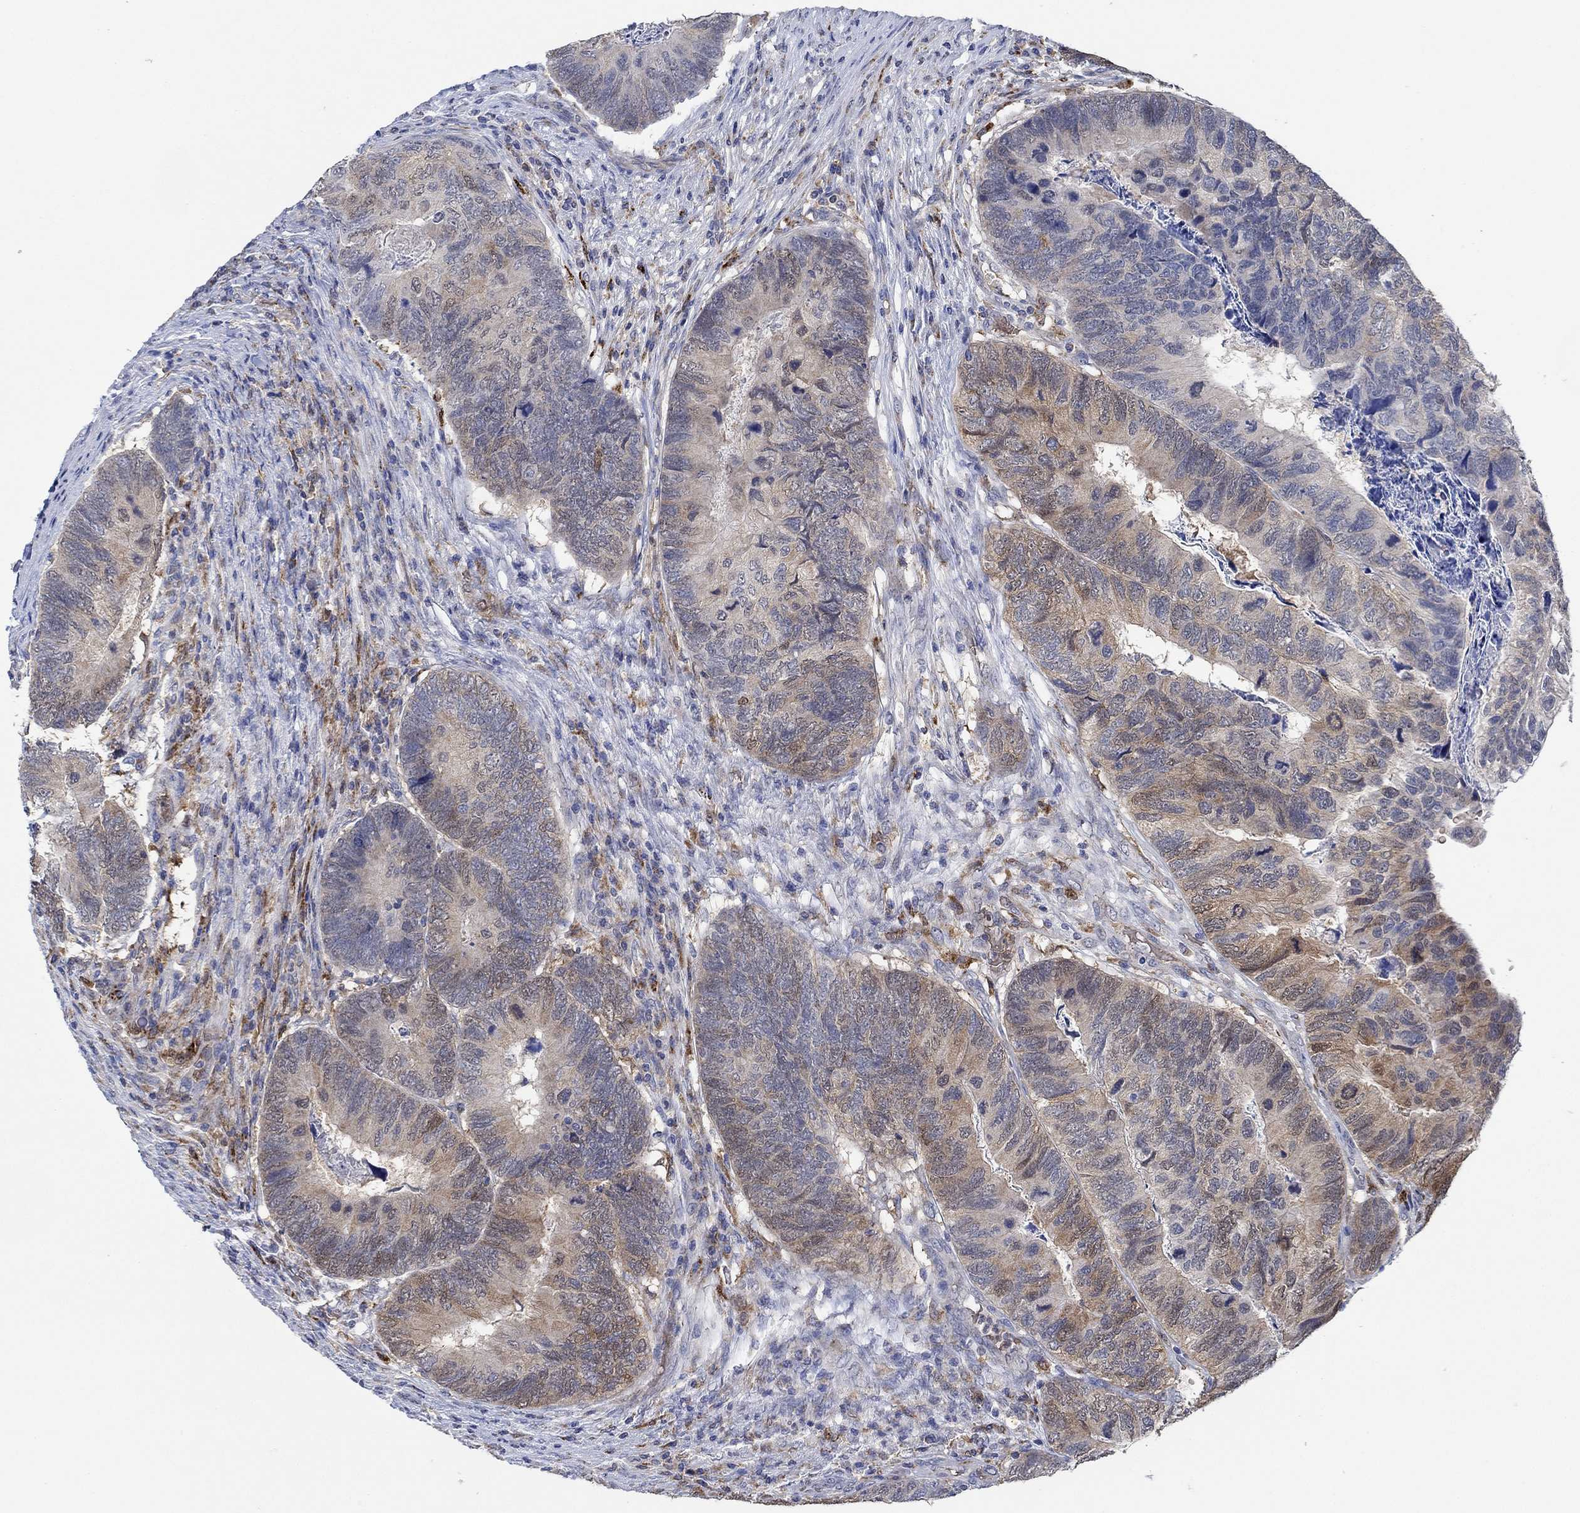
{"staining": {"intensity": "weak", "quantity": "25%-75%", "location": "cytoplasmic/membranous"}, "tissue": "colorectal cancer", "cell_type": "Tumor cells", "image_type": "cancer", "snomed": [{"axis": "morphology", "description": "Adenocarcinoma, NOS"}, {"axis": "topography", "description": "Colon"}], "caption": "A brown stain highlights weak cytoplasmic/membranous positivity of a protein in human colorectal cancer (adenocarcinoma) tumor cells.", "gene": "MPP1", "patient": {"sex": "female", "age": 67}}